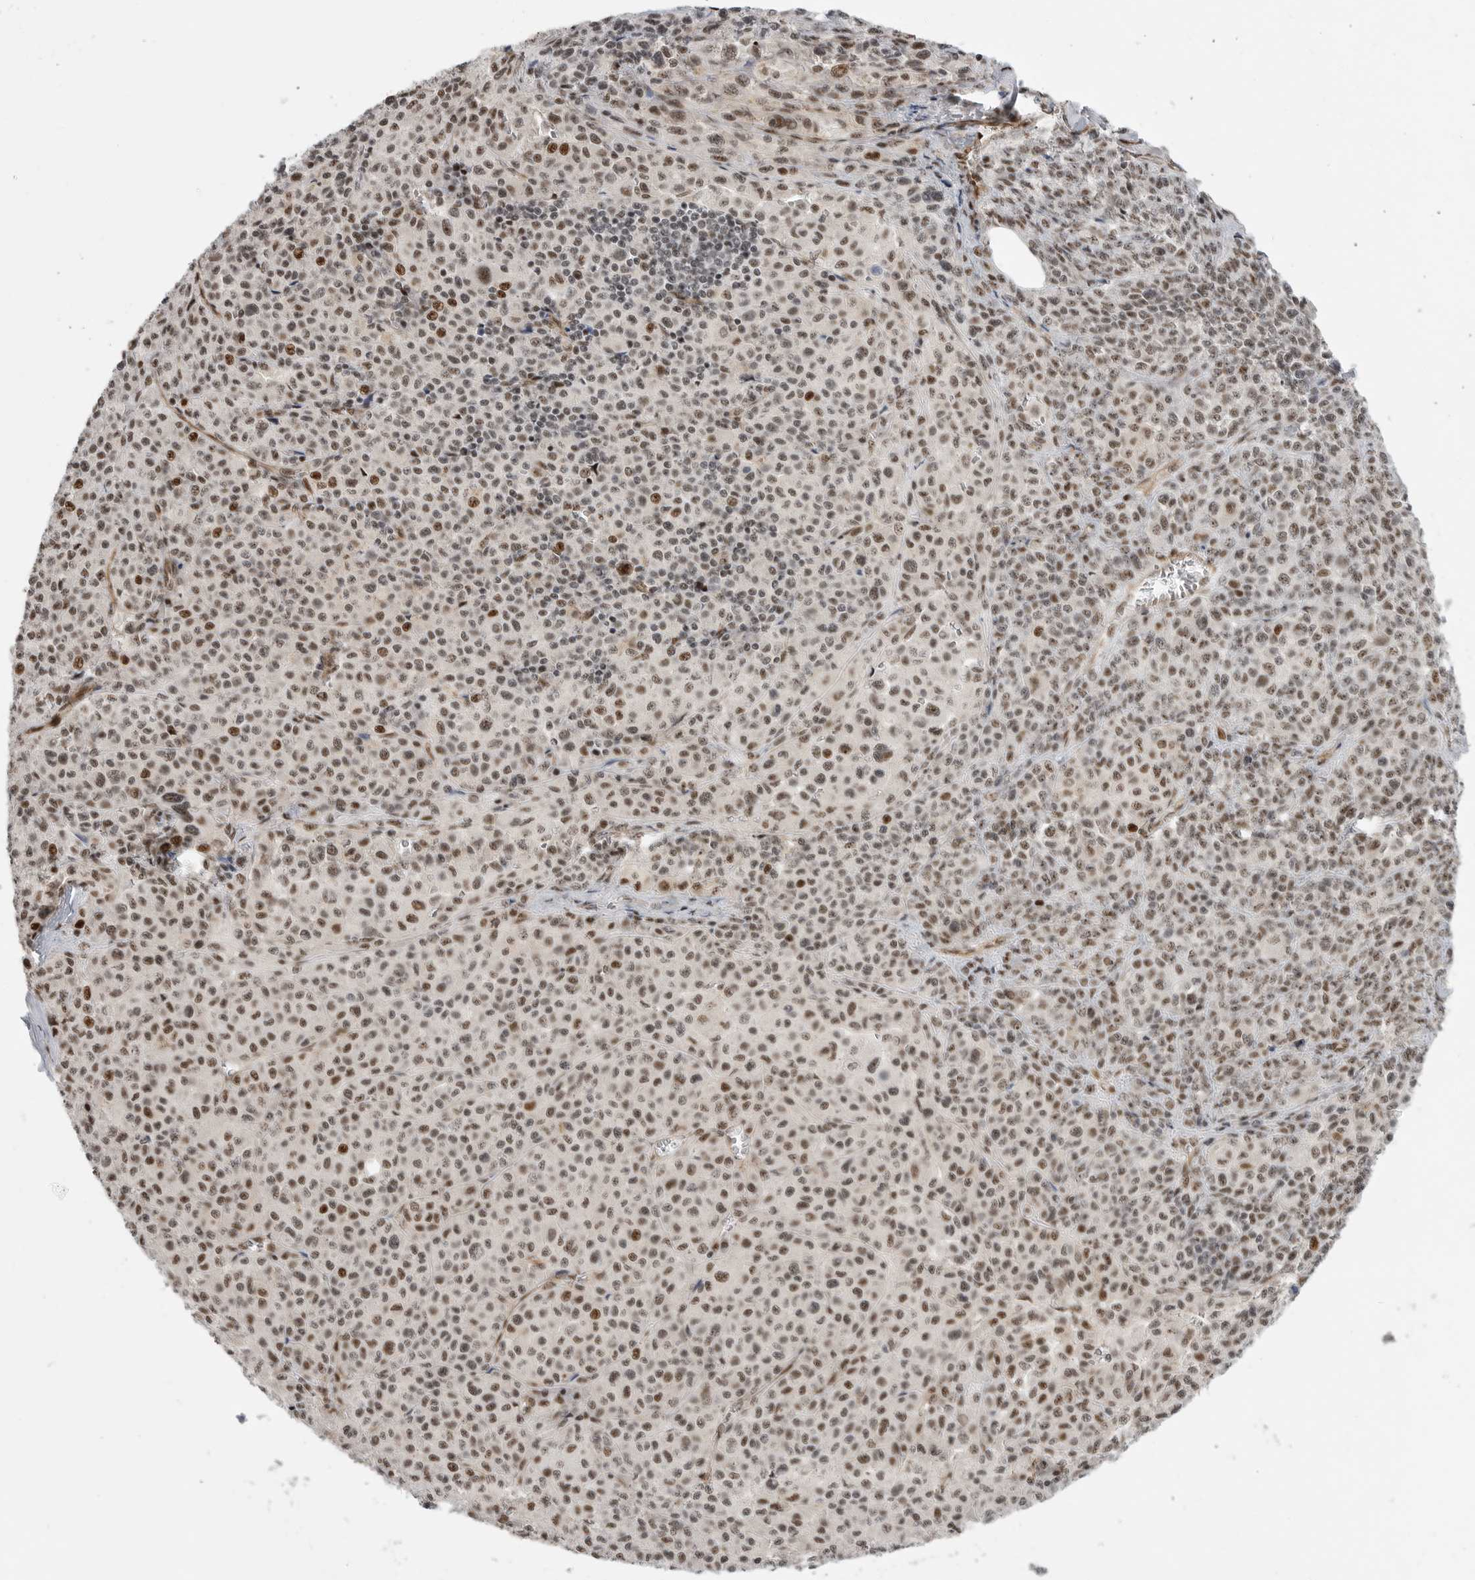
{"staining": {"intensity": "moderate", "quantity": ">75%", "location": "nuclear"}, "tissue": "melanoma", "cell_type": "Tumor cells", "image_type": "cancer", "snomed": [{"axis": "morphology", "description": "Malignant melanoma, Metastatic site"}, {"axis": "topography", "description": "Skin"}], "caption": "A histopathology image of melanoma stained for a protein exhibits moderate nuclear brown staining in tumor cells.", "gene": "GPATCH2", "patient": {"sex": "female", "age": 74}}